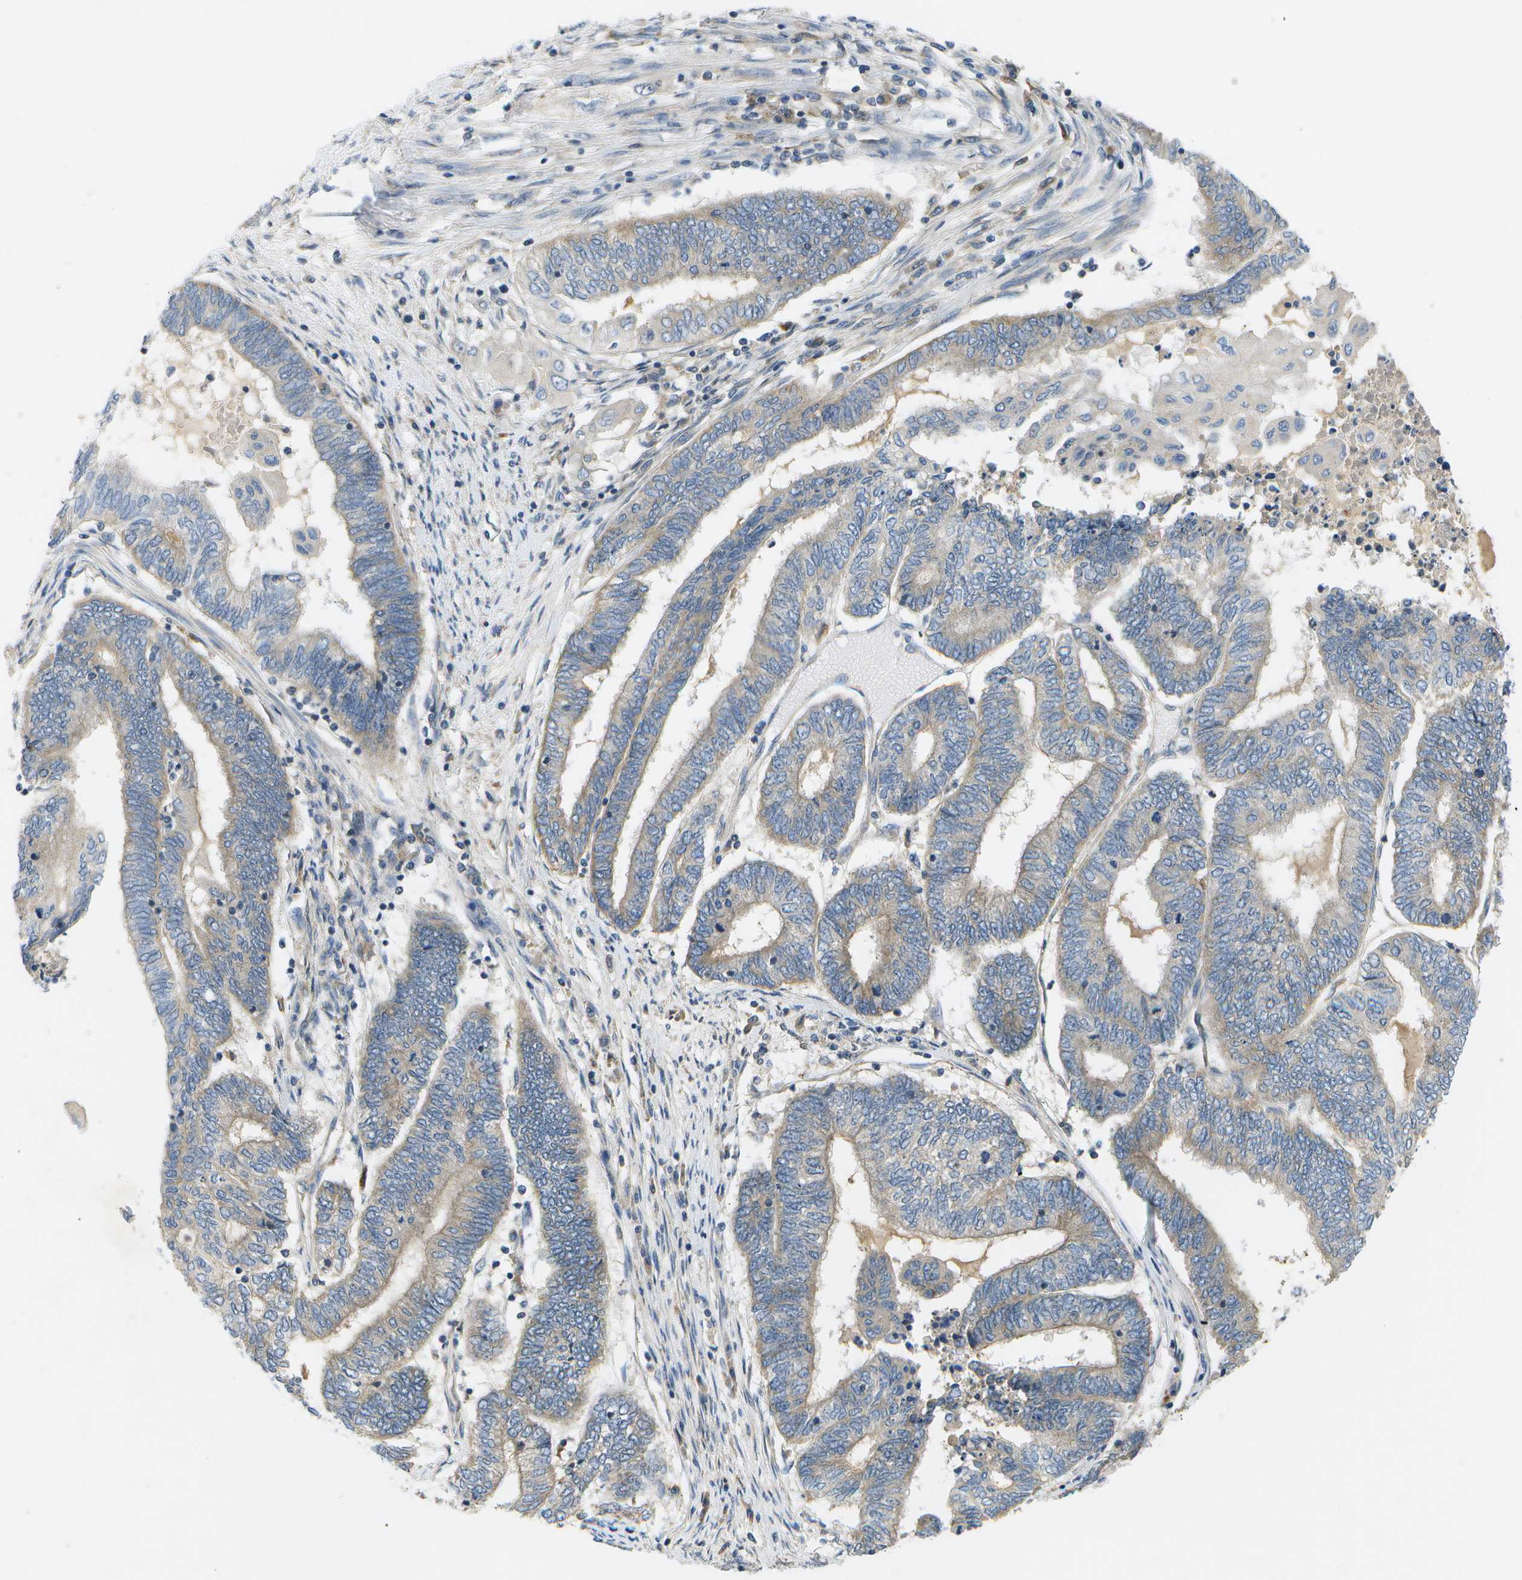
{"staining": {"intensity": "weak", "quantity": "<25%", "location": "cytoplasmic/membranous"}, "tissue": "endometrial cancer", "cell_type": "Tumor cells", "image_type": "cancer", "snomed": [{"axis": "morphology", "description": "Adenocarcinoma, NOS"}, {"axis": "topography", "description": "Uterus"}, {"axis": "topography", "description": "Endometrium"}], "caption": "Tumor cells are negative for brown protein staining in endometrial cancer. Brightfield microscopy of IHC stained with DAB (3,3'-diaminobenzidine) (brown) and hematoxylin (blue), captured at high magnification.", "gene": "SLC25A20", "patient": {"sex": "female", "age": 70}}